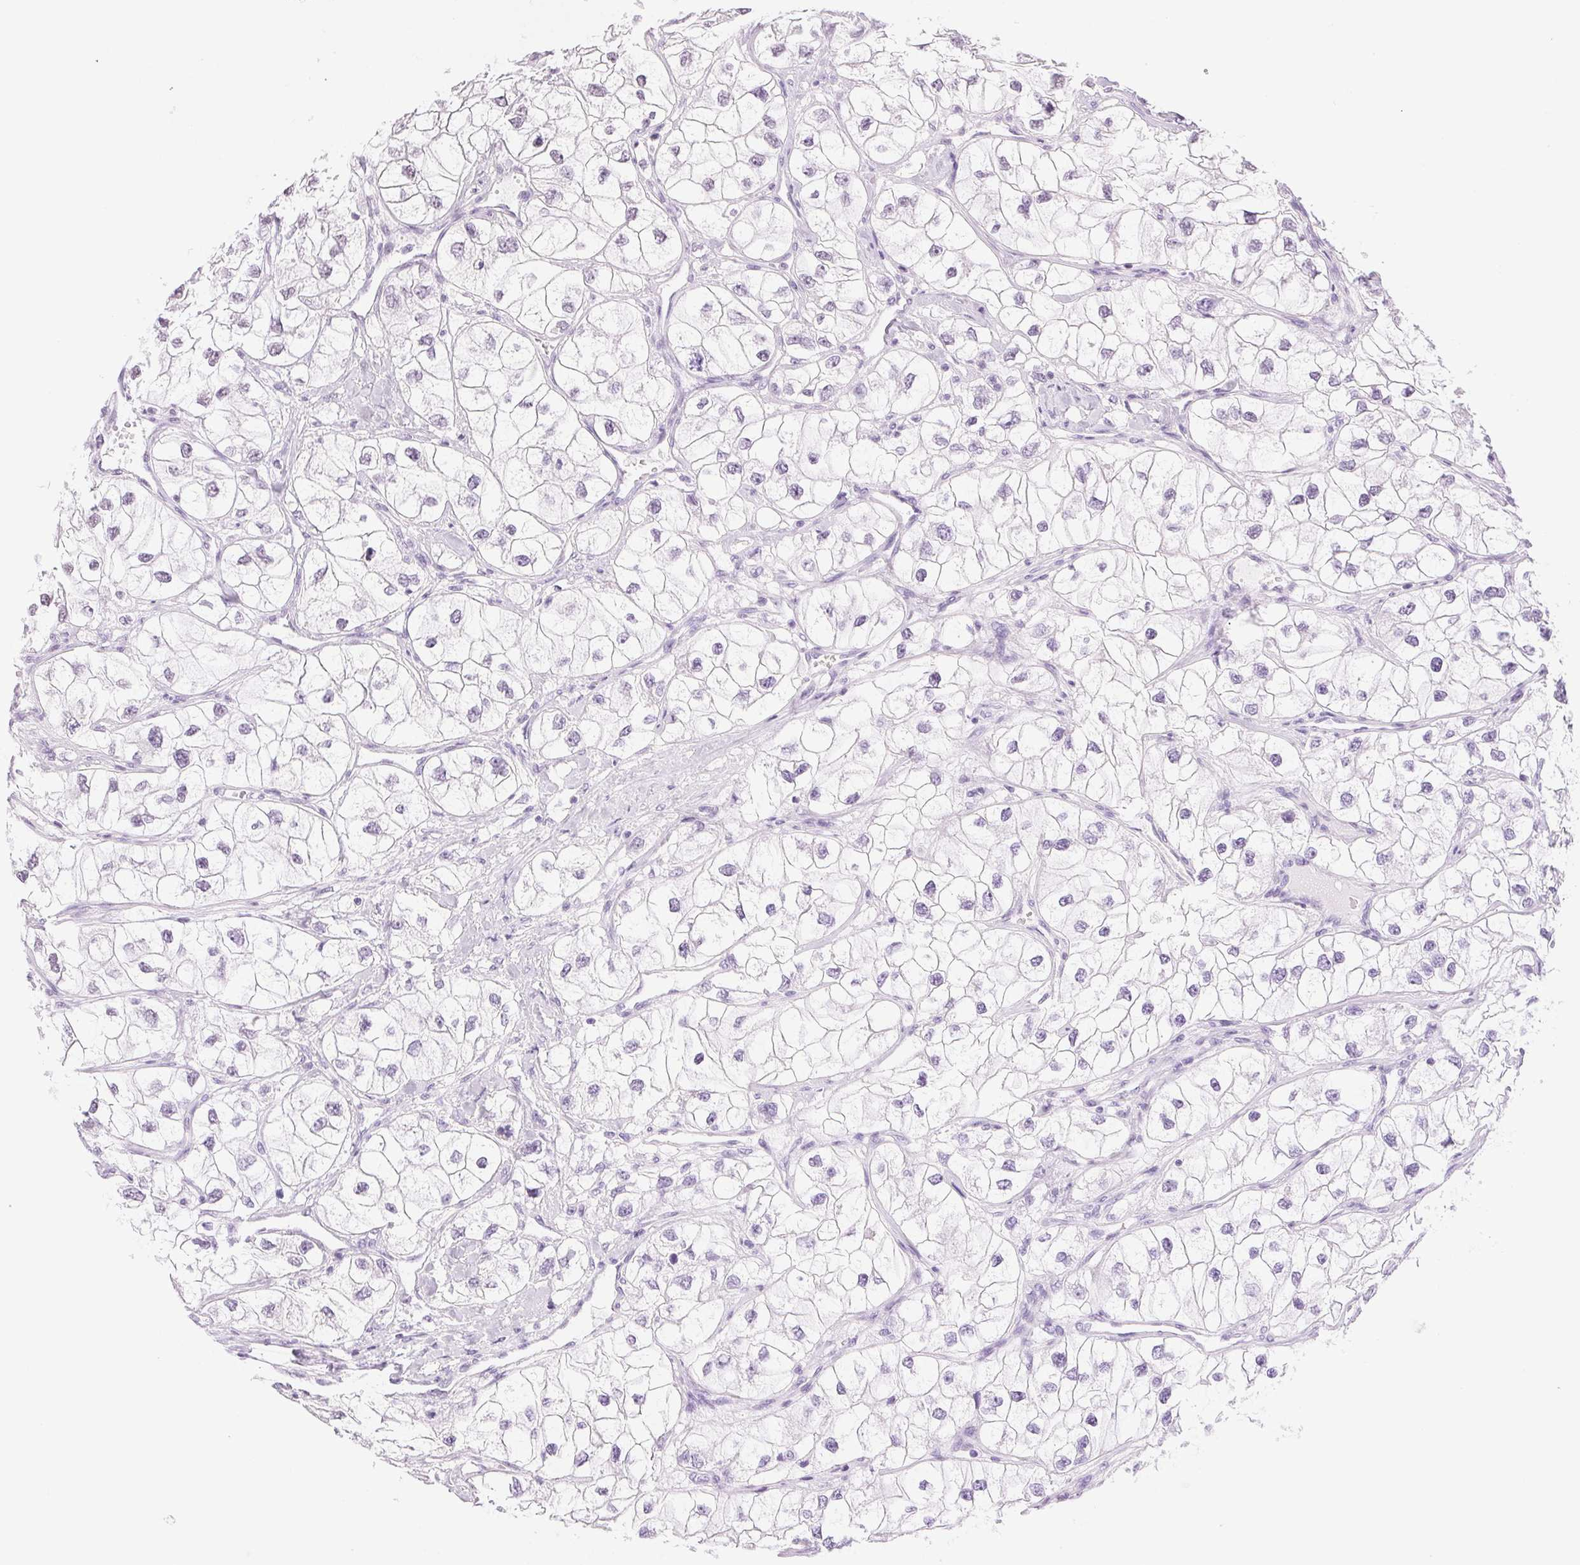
{"staining": {"intensity": "weak", "quantity": "25%-75%", "location": "nuclear"}, "tissue": "renal cancer", "cell_type": "Tumor cells", "image_type": "cancer", "snomed": [{"axis": "morphology", "description": "Adenocarcinoma, NOS"}, {"axis": "topography", "description": "Kidney"}], "caption": "Renal cancer stained with DAB immunohistochemistry shows low levels of weak nuclear positivity in approximately 25%-75% of tumor cells. Using DAB (brown) and hematoxylin (blue) stains, captured at high magnification using brightfield microscopy.", "gene": "RPRD1B", "patient": {"sex": "male", "age": 59}}